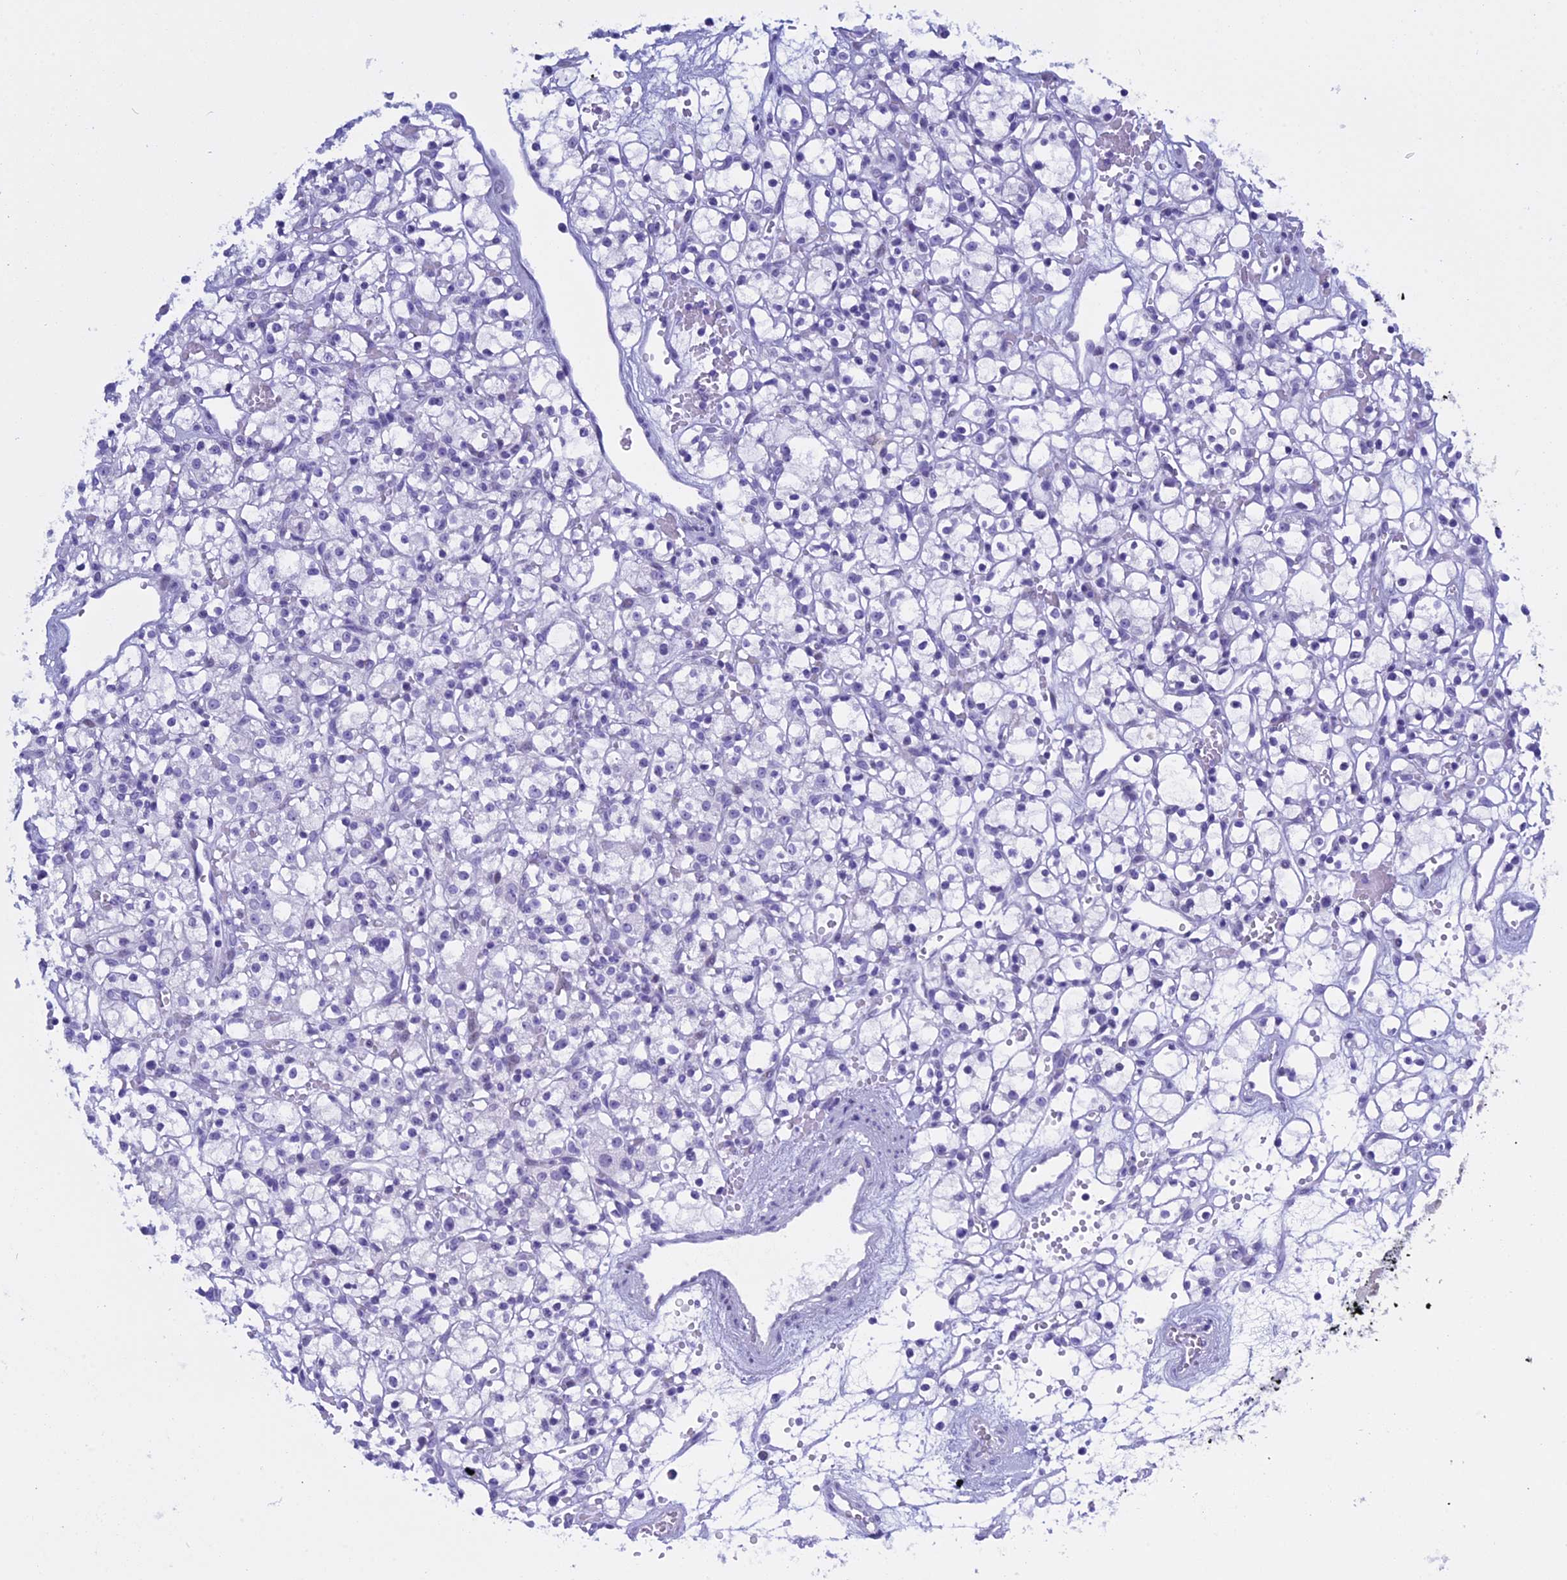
{"staining": {"intensity": "negative", "quantity": "none", "location": "none"}, "tissue": "renal cancer", "cell_type": "Tumor cells", "image_type": "cancer", "snomed": [{"axis": "morphology", "description": "Adenocarcinoma, NOS"}, {"axis": "topography", "description": "Kidney"}], "caption": "High magnification brightfield microscopy of adenocarcinoma (renal) stained with DAB (3,3'-diaminobenzidine) (brown) and counterstained with hematoxylin (blue): tumor cells show no significant expression. (Brightfield microscopy of DAB (3,3'-diaminobenzidine) immunohistochemistry (IHC) at high magnification).", "gene": "KCTD21", "patient": {"sex": "female", "age": 59}}